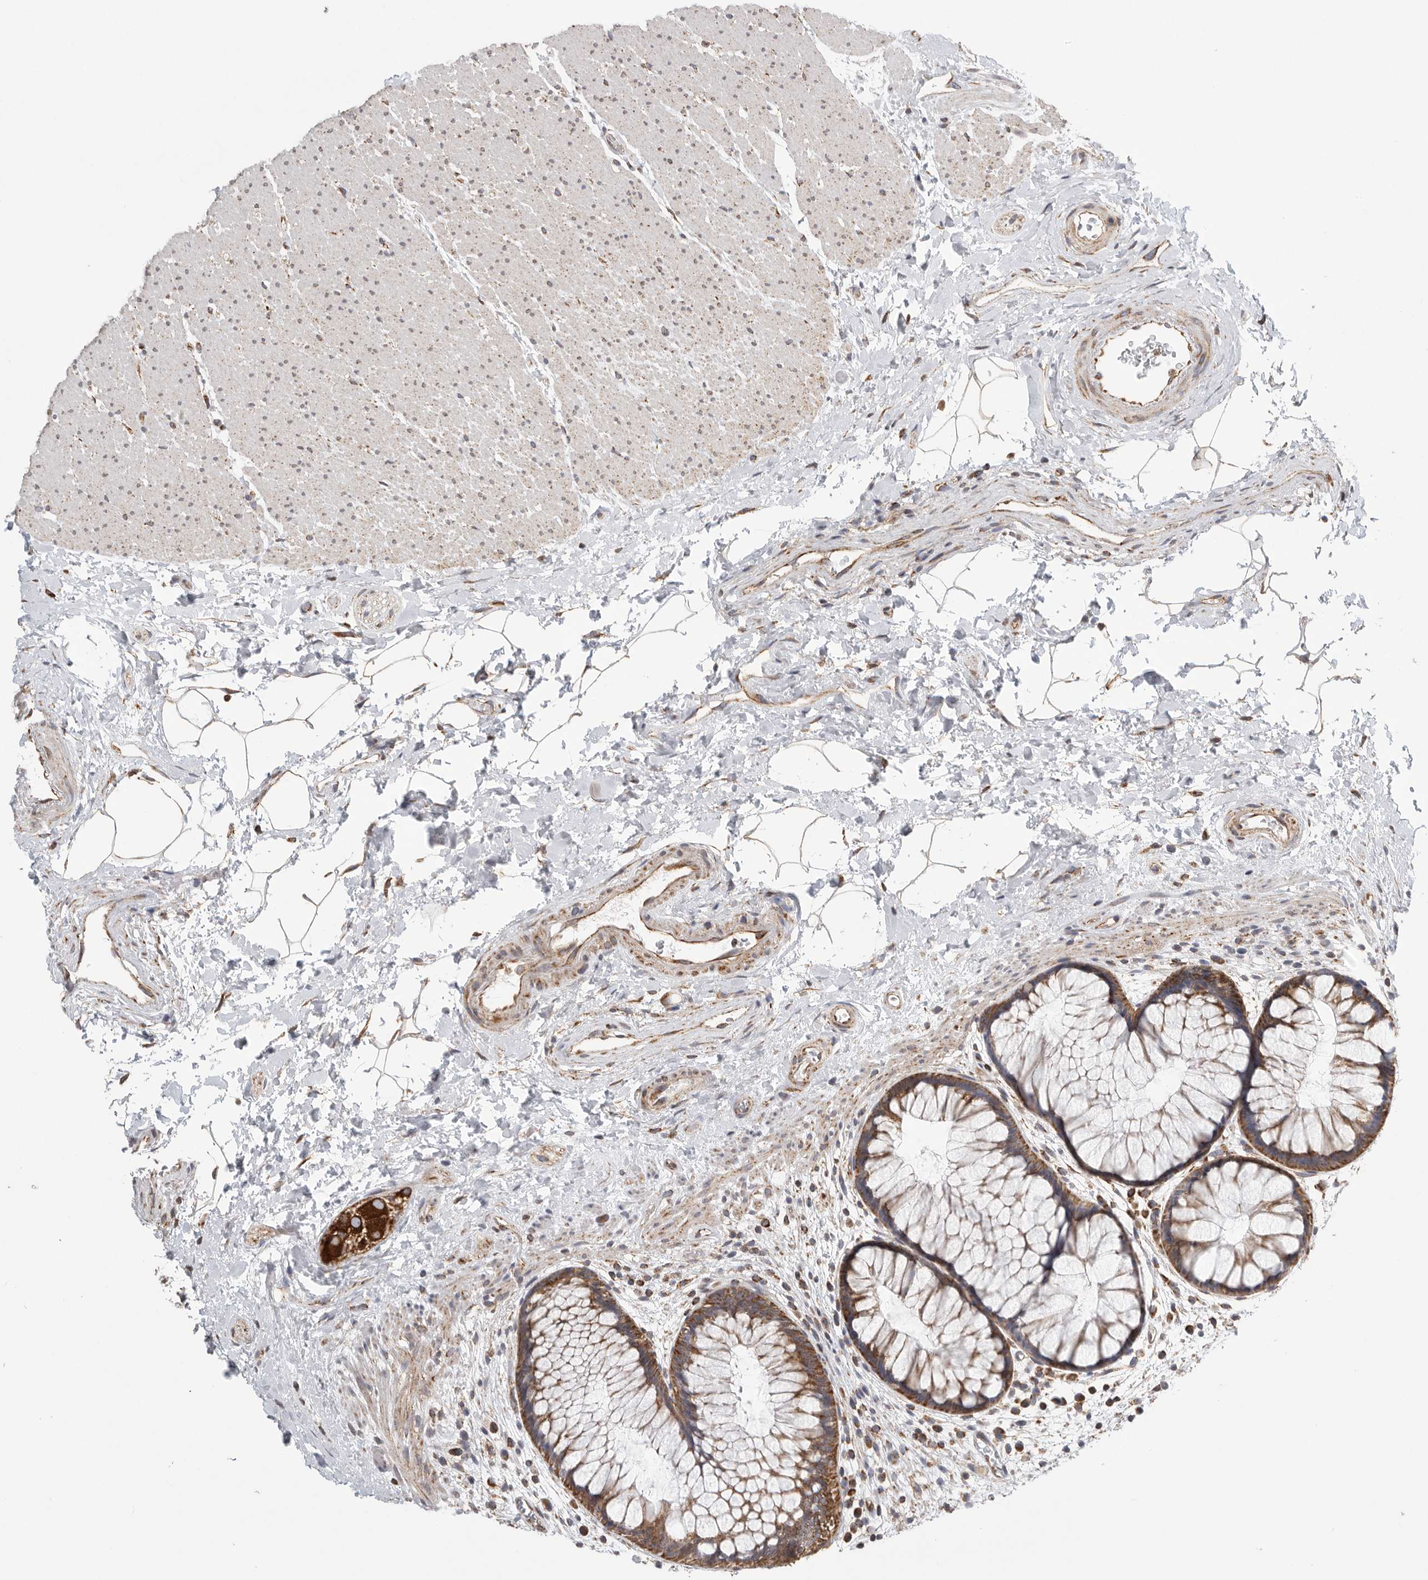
{"staining": {"intensity": "strong", "quantity": ">75%", "location": "cytoplasmic/membranous"}, "tissue": "rectum", "cell_type": "Glandular cells", "image_type": "normal", "snomed": [{"axis": "morphology", "description": "Normal tissue, NOS"}, {"axis": "topography", "description": "Rectum"}], "caption": "Protein staining of benign rectum displays strong cytoplasmic/membranous positivity in approximately >75% of glandular cells. (DAB (3,3'-diaminobenzidine) IHC, brown staining for protein, blue staining for nuclei).", "gene": "FKBP8", "patient": {"sex": "male", "age": 51}}